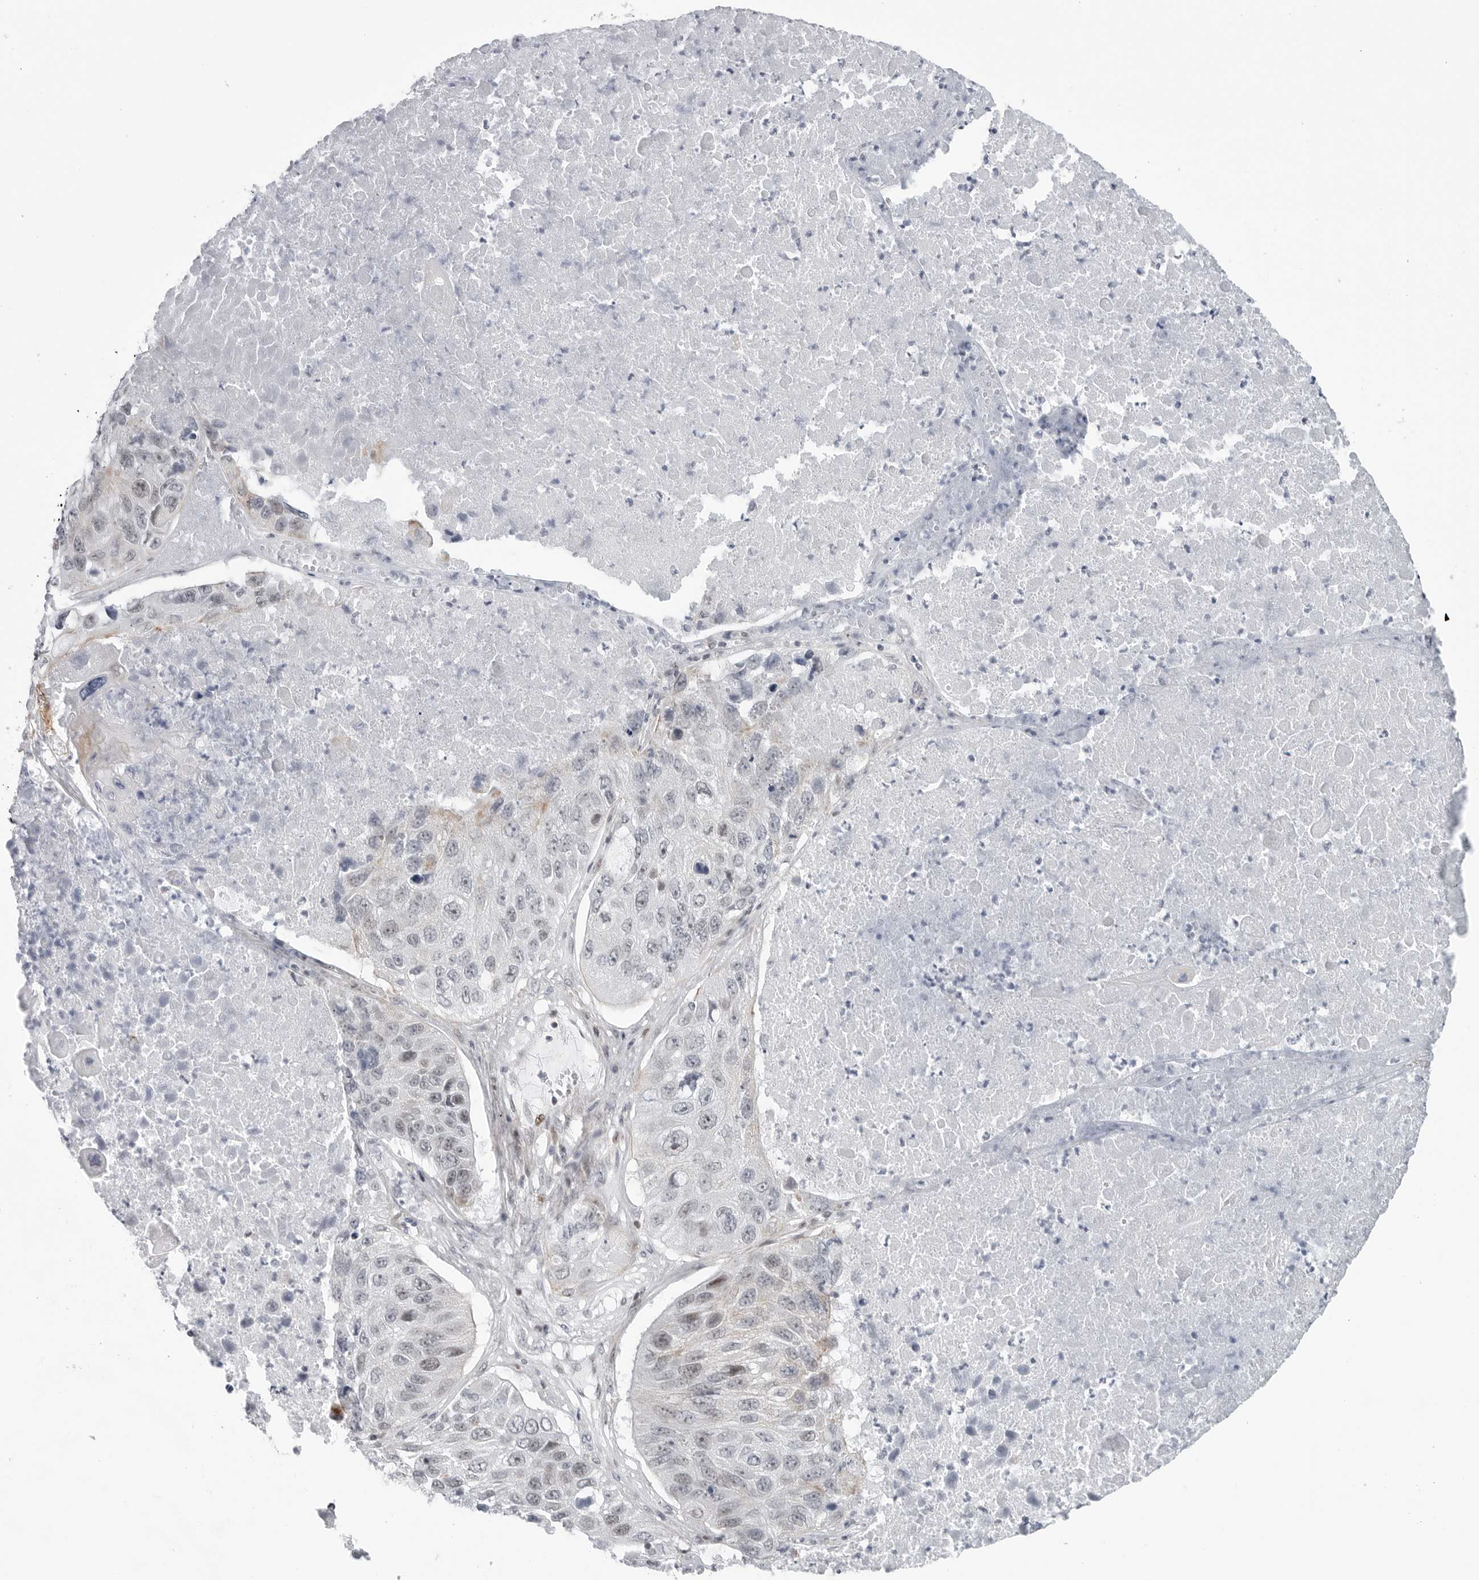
{"staining": {"intensity": "weak", "quantity": "<25%", "location": "nuclear"}, "tissue": "lung cancer", "cell_type": "Tumor cells", "image_type": "cancer", "snomed": [{"axis": "morphology", "description": "Squamous cell carcinoma, NOS"}, {"axis": "topography", "description": "Lung"}], "caption": "A photomicrograph of lung cancer stained for a protein reveals no brown staining in tumor cells.", "gene": "FAM135B", "patient": {"sex": "male", "age": 61}}